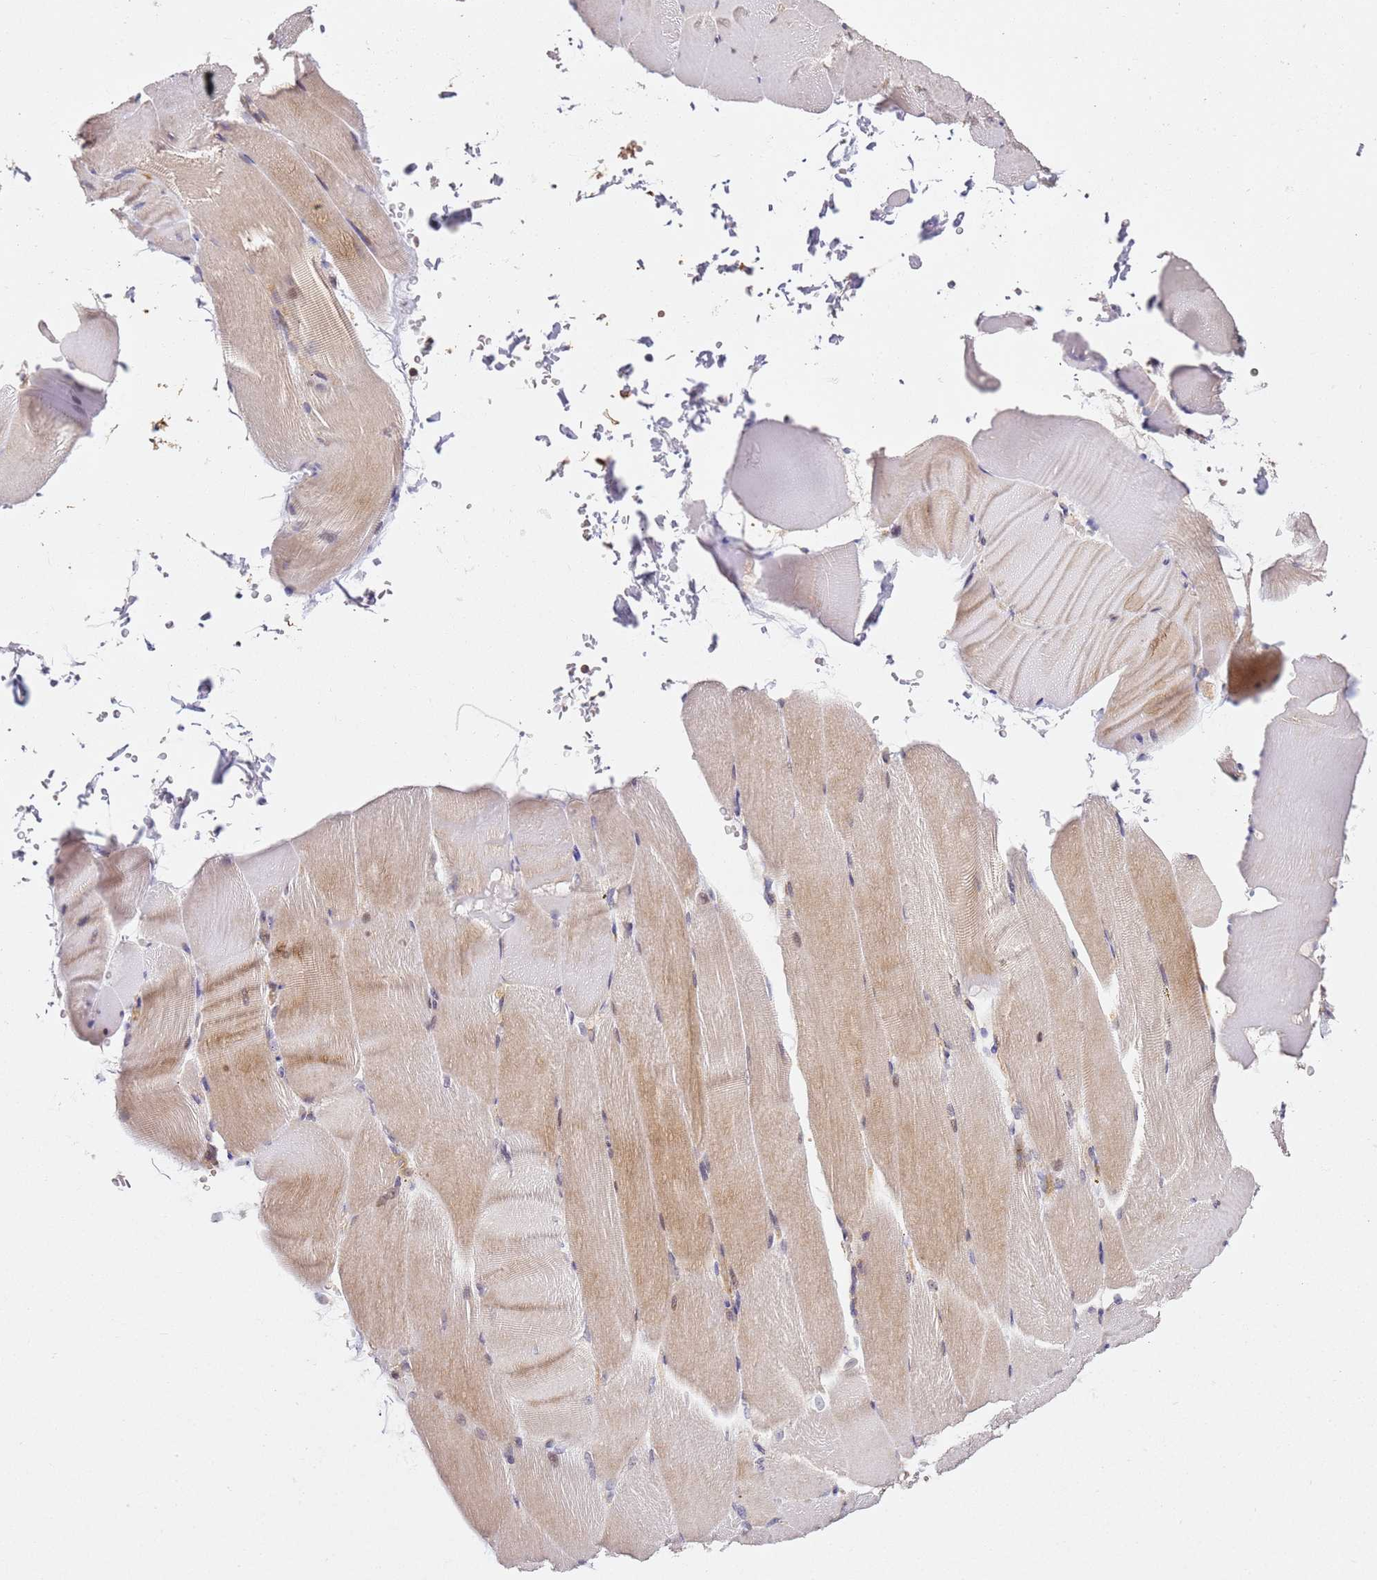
{"staining": {"intensity": "weak", "quantity": "25%-75%", "location": "cytoplasmic/membranous"}, "tissue": "skeletal muscle", "cell_type": "Myocytes", "image_type": "normal", "snomed": [{"axis": "morphology", "description": "Normal tissue, NOS"}, {"axis": "topography", "description": "Skeletal muscle"}, {"axis": "topography", "description": "Parathyroid gland"}], "caption": "The micrograph exhibits a brown stain indicating the presence of a protein in the cytoplasmic/membranous of myocytes in skeletal muscle. The protein is stained brown, and the nuclei are stained in blue (DAB IHC with brightfield microscopy, high magnification).", "gene": "OSBPL2", "patient": {"sex": "female", "age": 37}}